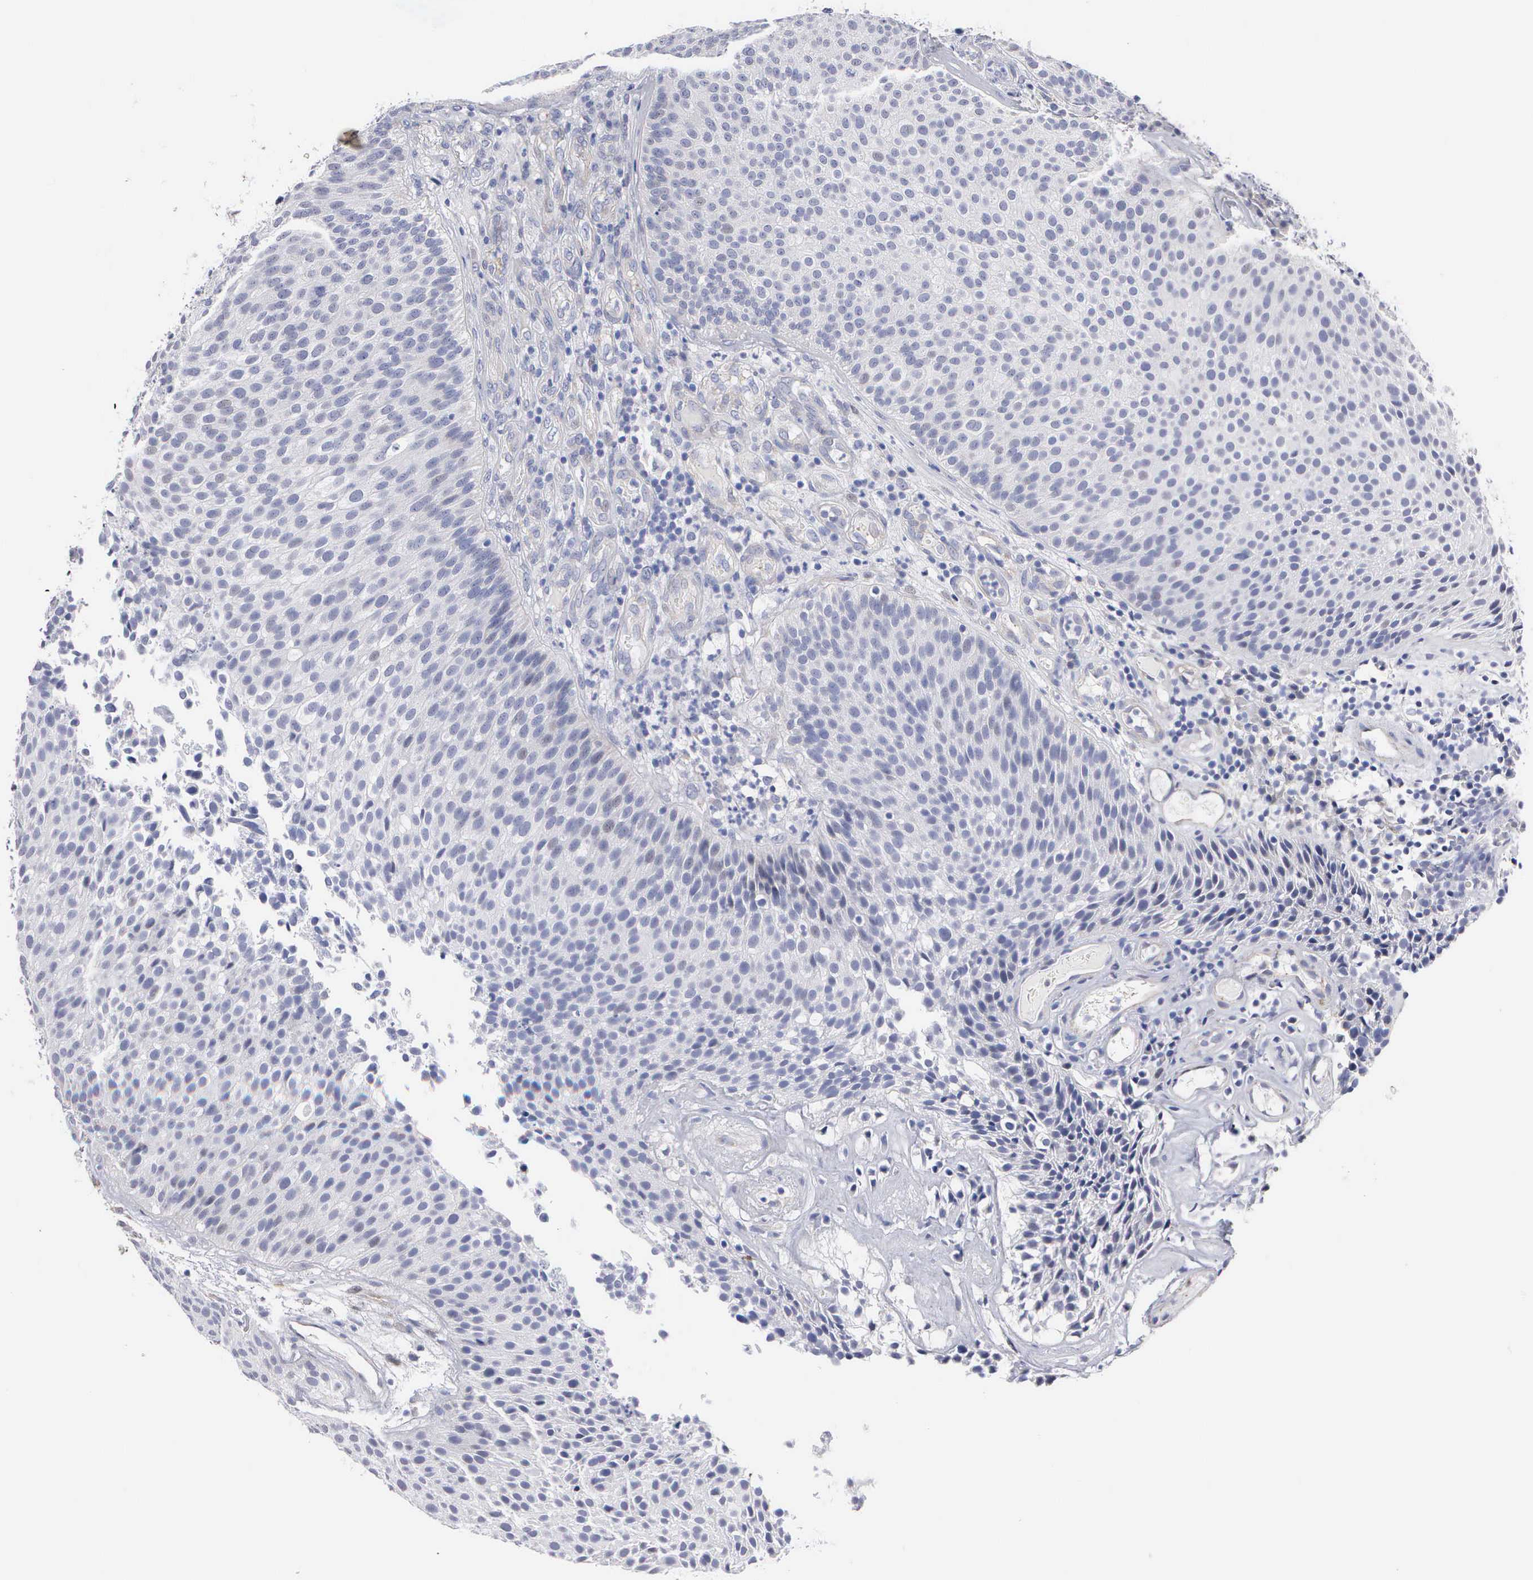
{"staining": {"intensity": "negative", "quantity": "none", "location": "none"}, "tissue": "urothelial cancer", "cell_type": "Tumor cells", "image_type": "cancer", "snomed": [{"axis": "morphology", "description": "Urothelial carcinoma, Low grade"}, {"axis": "topography", "description": "Urinary bladder"}], "caption": "DAB immunohistochemical staining of human urothelial cancer displays no significant staining in tumor cells.", "gene": "ELFN2", "patient": {"sex": "male", "age": 85}}